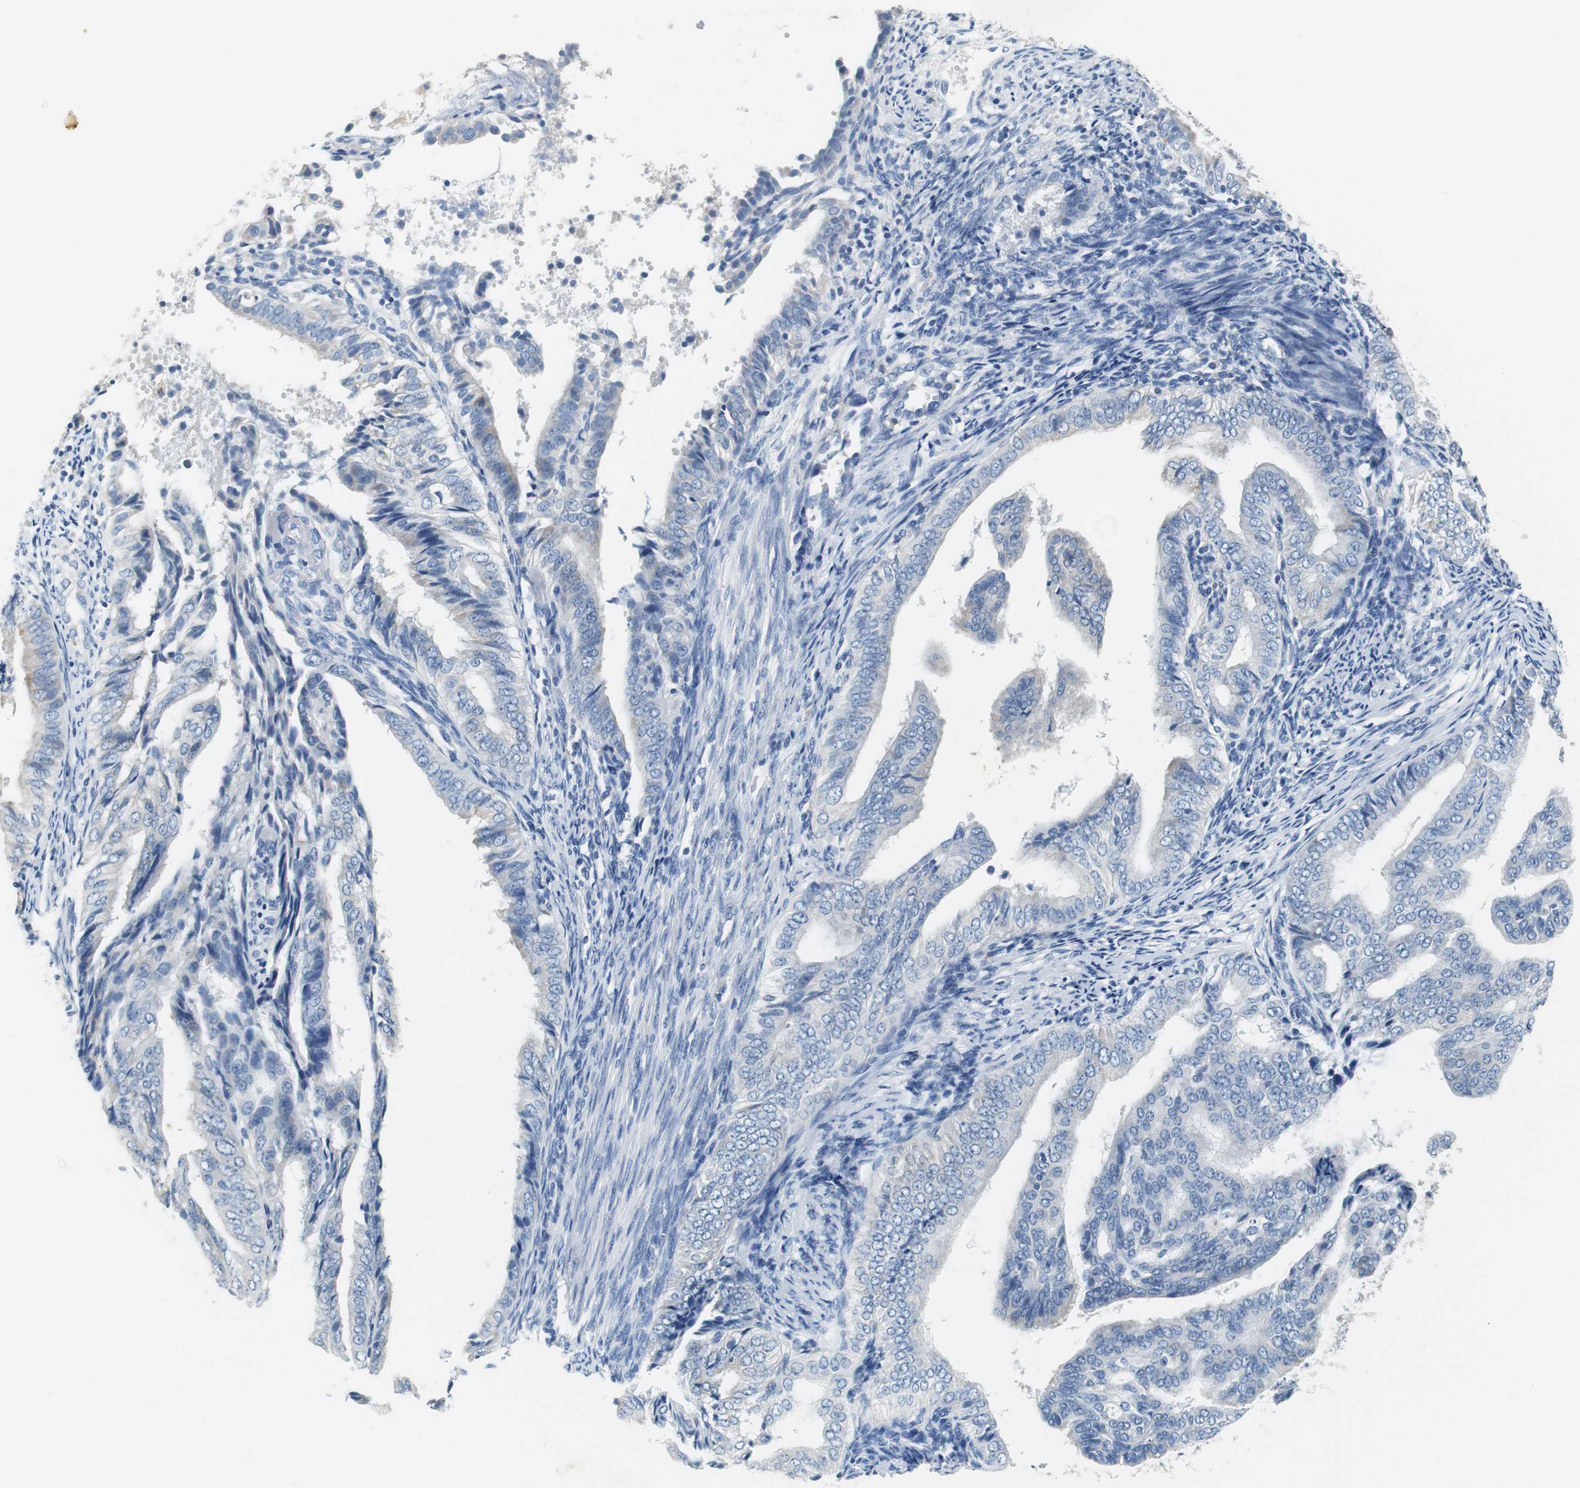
{"staining": {"intensity": "negative", "quantity": "none", "location": "none"}, "tissue": "endometrial cancer", "cell_type": "Tumor cells", "image_type": "cancer", "snomed": [{"axis": "morphology", "description": "Adenocarcinoma, NOS"}, {"axis": "topography", "description": "Endometrium"}], "caption": "Immunohistochemistry (IHC) photomicrograph of neoplastic tissue: human endometrial cancer stained with DAB (3,3'-diaminobenzidine) exhibits no significant protein expression in tumor cells.", "gene": "TEX264", "patient": {"sex": "female", "age": 58}}